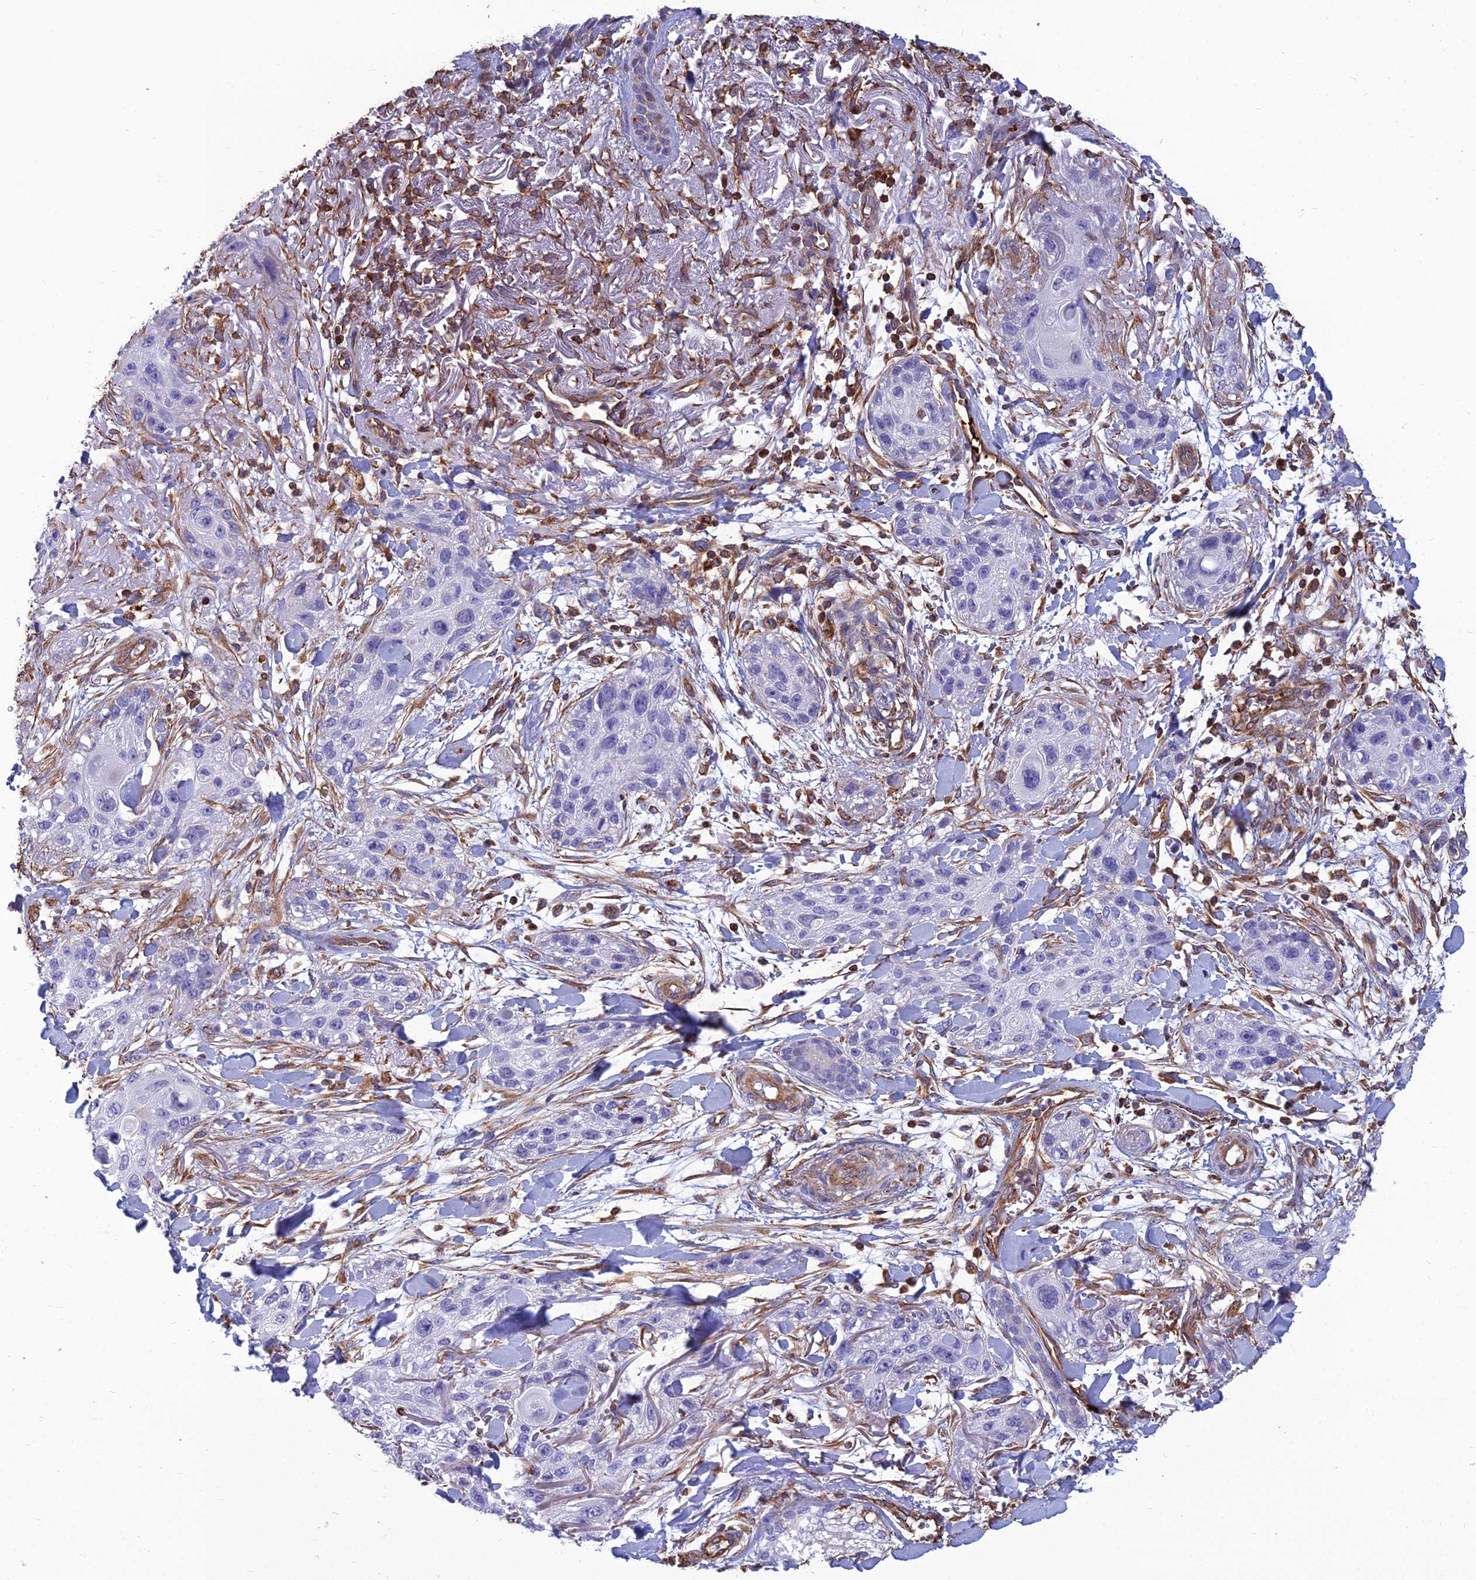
{"staining": {"intensity": "negative", "quantity": "none", "location": "none"}, "tissue": "skin cancer", "cell_type": "Tumor cells", "image_type": "cancer", "snomed": [{"axis": "morphology", "description": "Normal tissue, NOS"}, {"axis": "morphology", "description": "Squamous cell carcinoma, NOS"}, {"axis": "topography", "description": "Skin"}], "caption": "Tumor cells are negative for brown protein staining in skin cancer.", "gene": "PSMD11", "patient": {"sex": "male", "age": 72}}